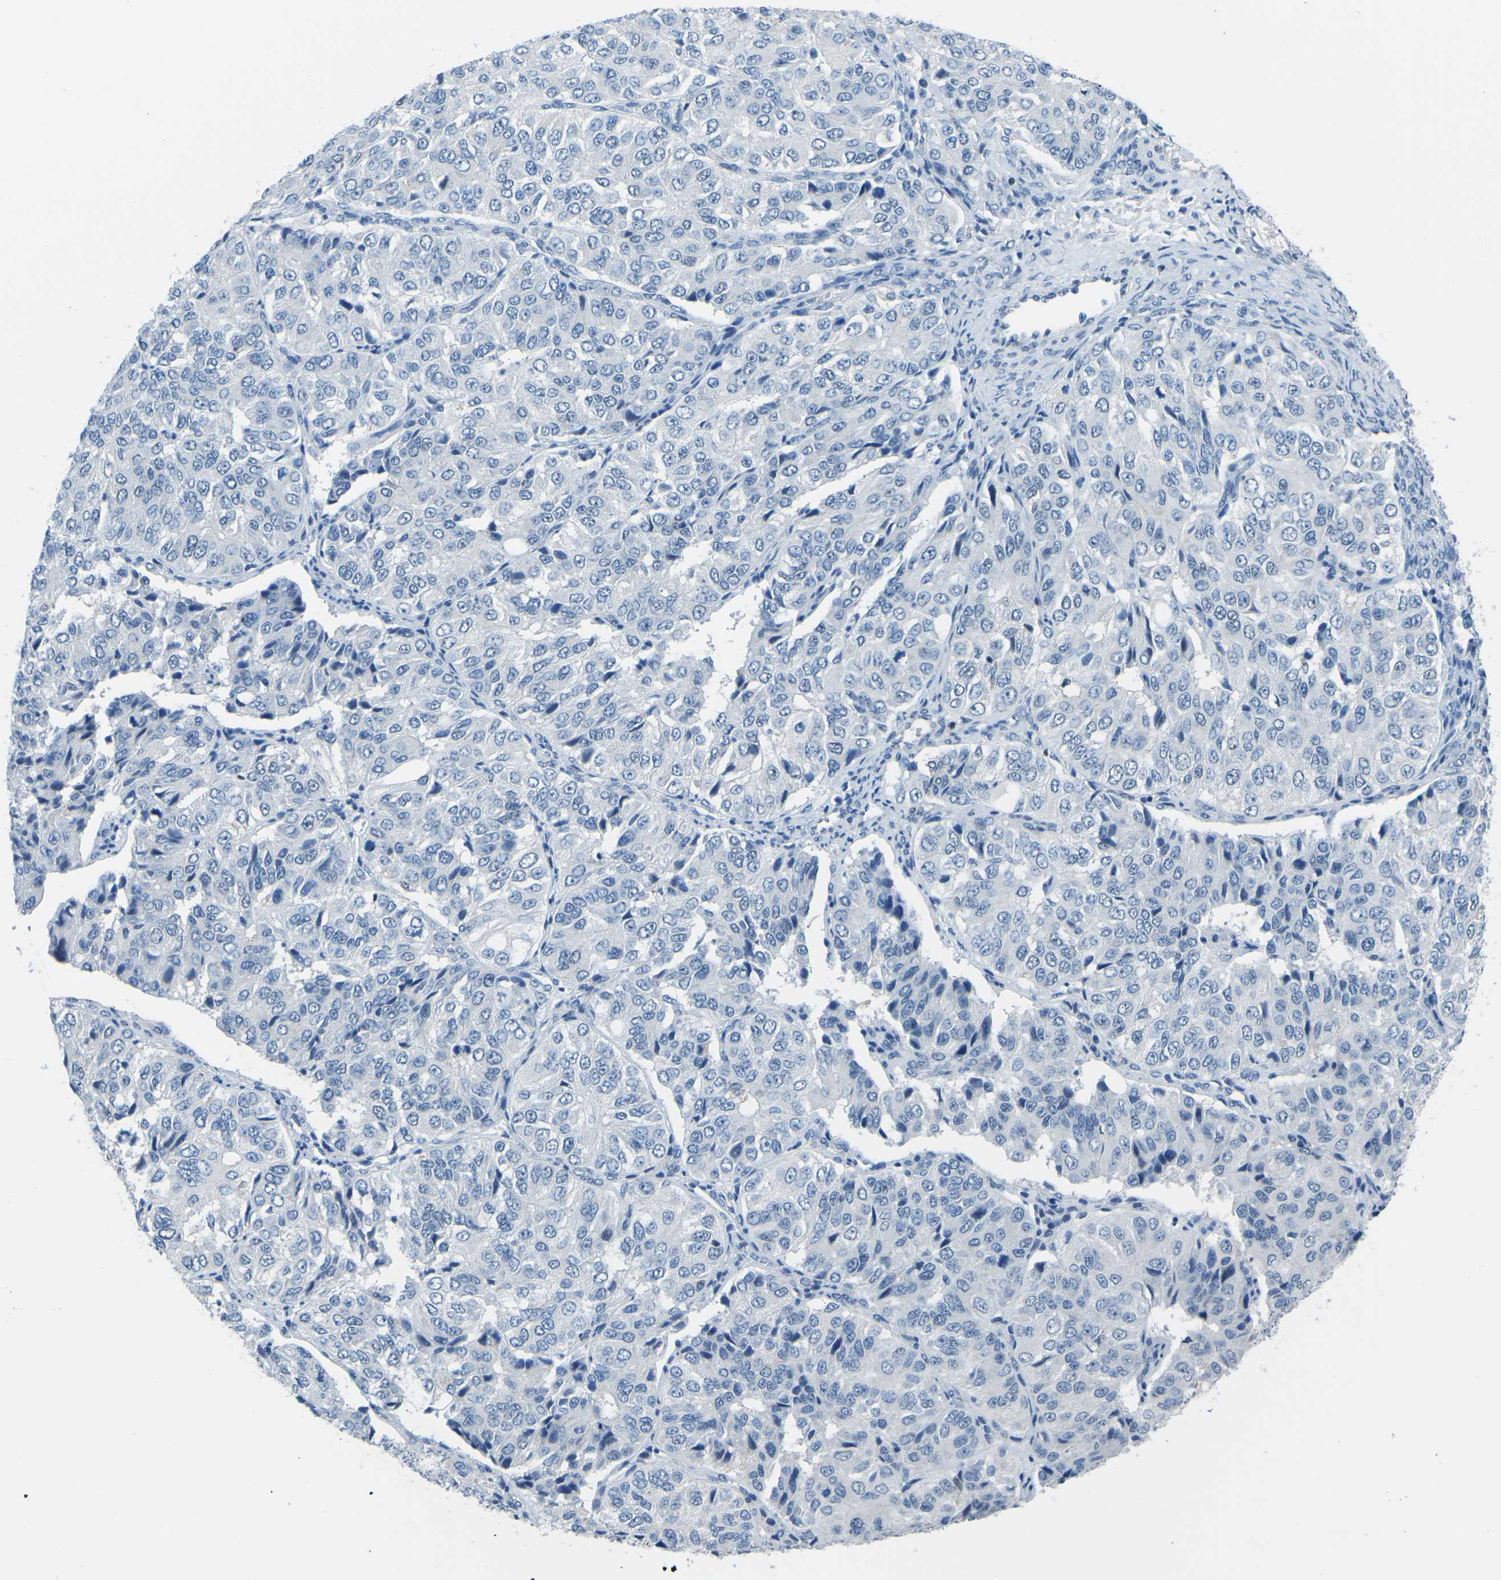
{"staining": {"intensity": "negative", "quantity": "none", "location": "none"}, "tissue": "ovarian cancer", "cell_type": "Tumor cells", "image_type": "cancer", "snomed": [{"axis": "morphology", "description": "Carcinoma, endometroid"}, {"axis": "topography", "description": "Ovary"}], "caption": "Tumor cells are negative for protein expression in human ovarian cancer.", "gene": "MBNL1", "patient": {"sex": "female", "age": 51}}